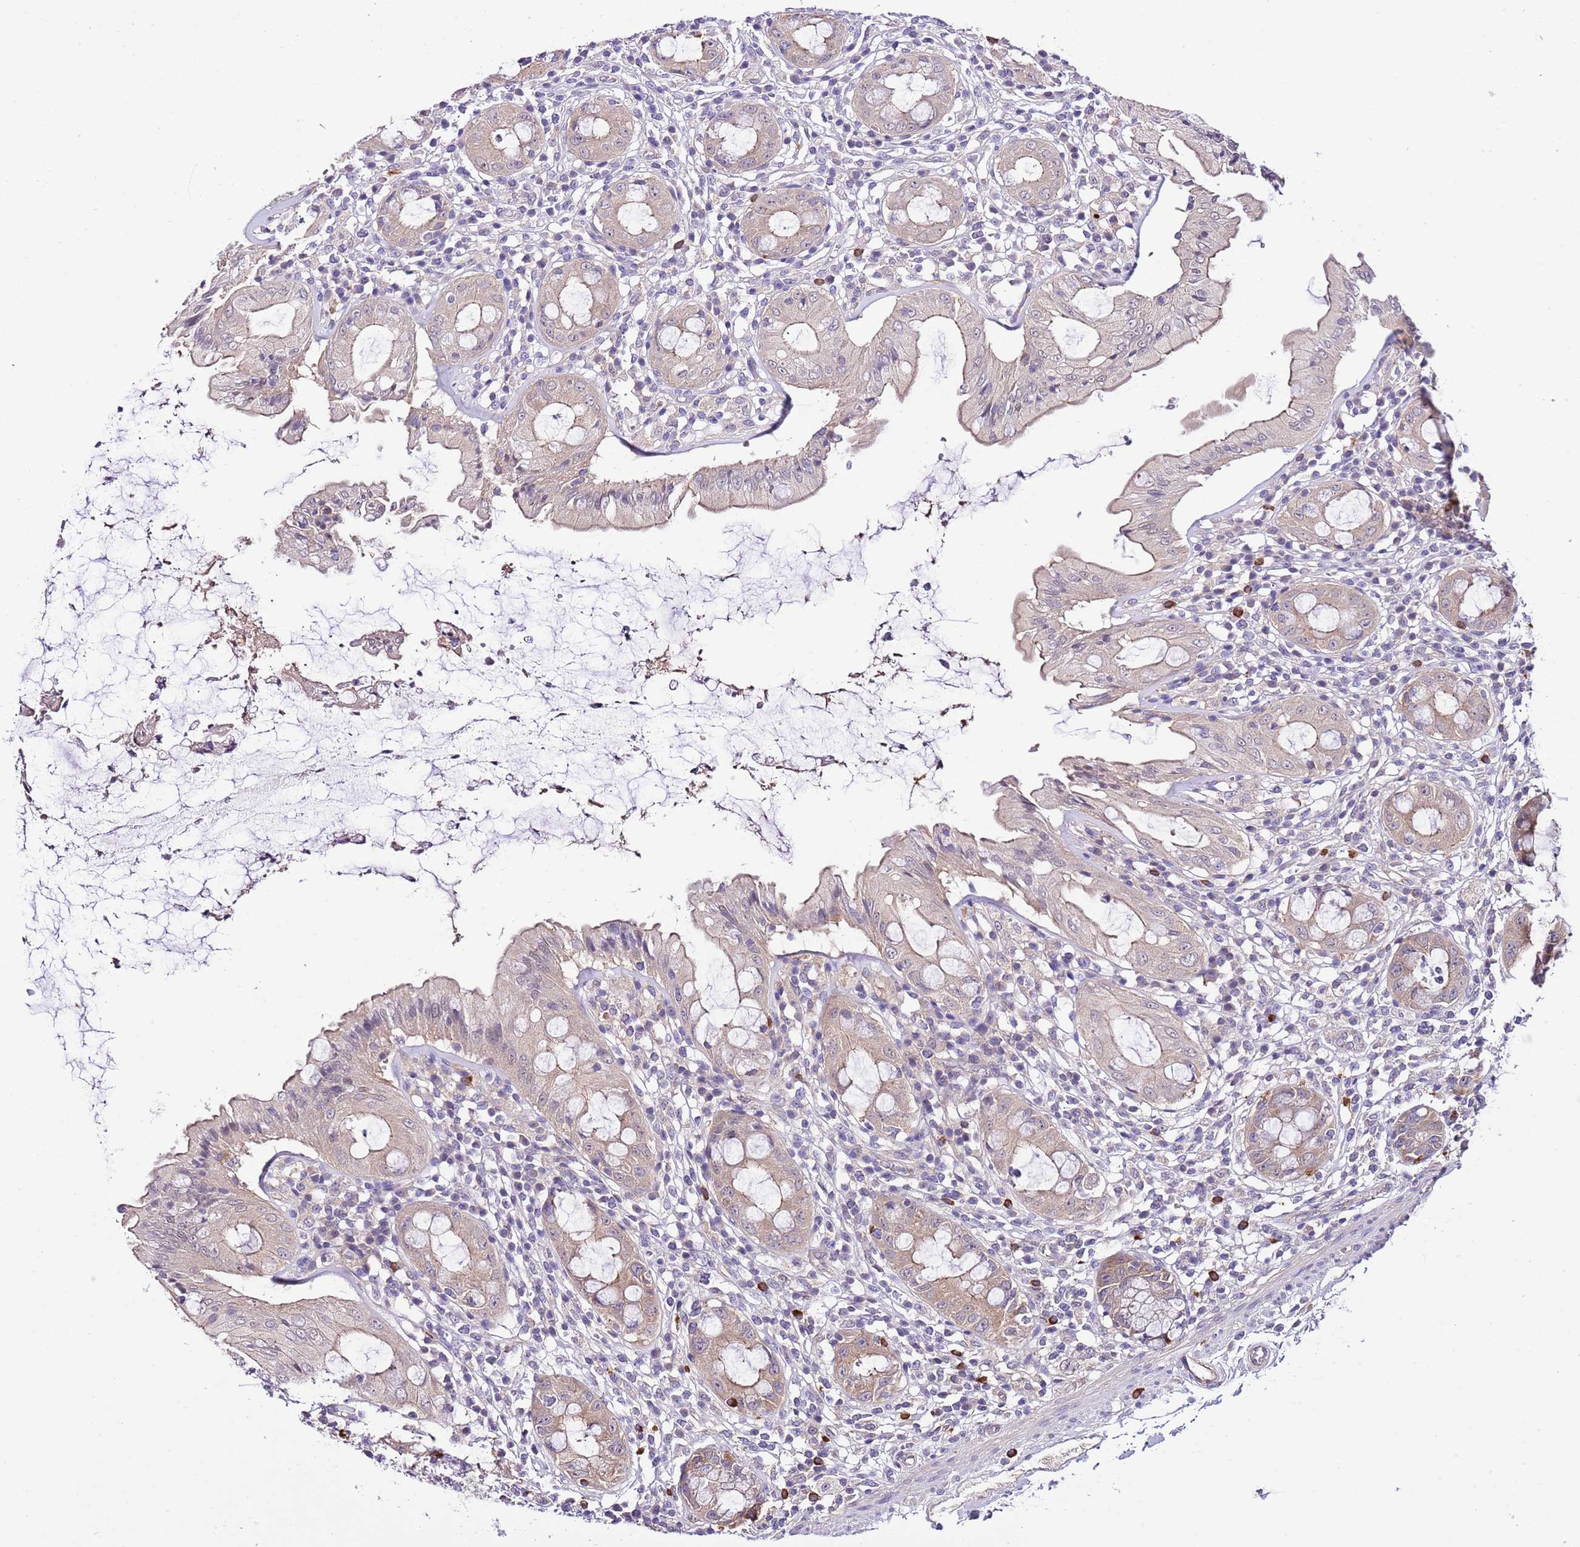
{"staining": {"intensity": "moderate", "quantity": "25%-75%", "location": "cytoplasmic/membranous"}, "tissue": "rectum", "cell_type": "Glandular cells", "image_type": "normal", "snomed": [{"axis": "morphology", "description": "Normal tissue, NOS"}, {"axis": "topography", "description": "Rectum"}], "caption": "This micrograph exhibits immunohistochemistry staining of unremarkable human rectum, with medium moderate cytoplasmic/membranous expression in approximately 25%-75% of glandular cells.", "gene": "DONSON", "patient": {"sex": "female", "age": 57}}